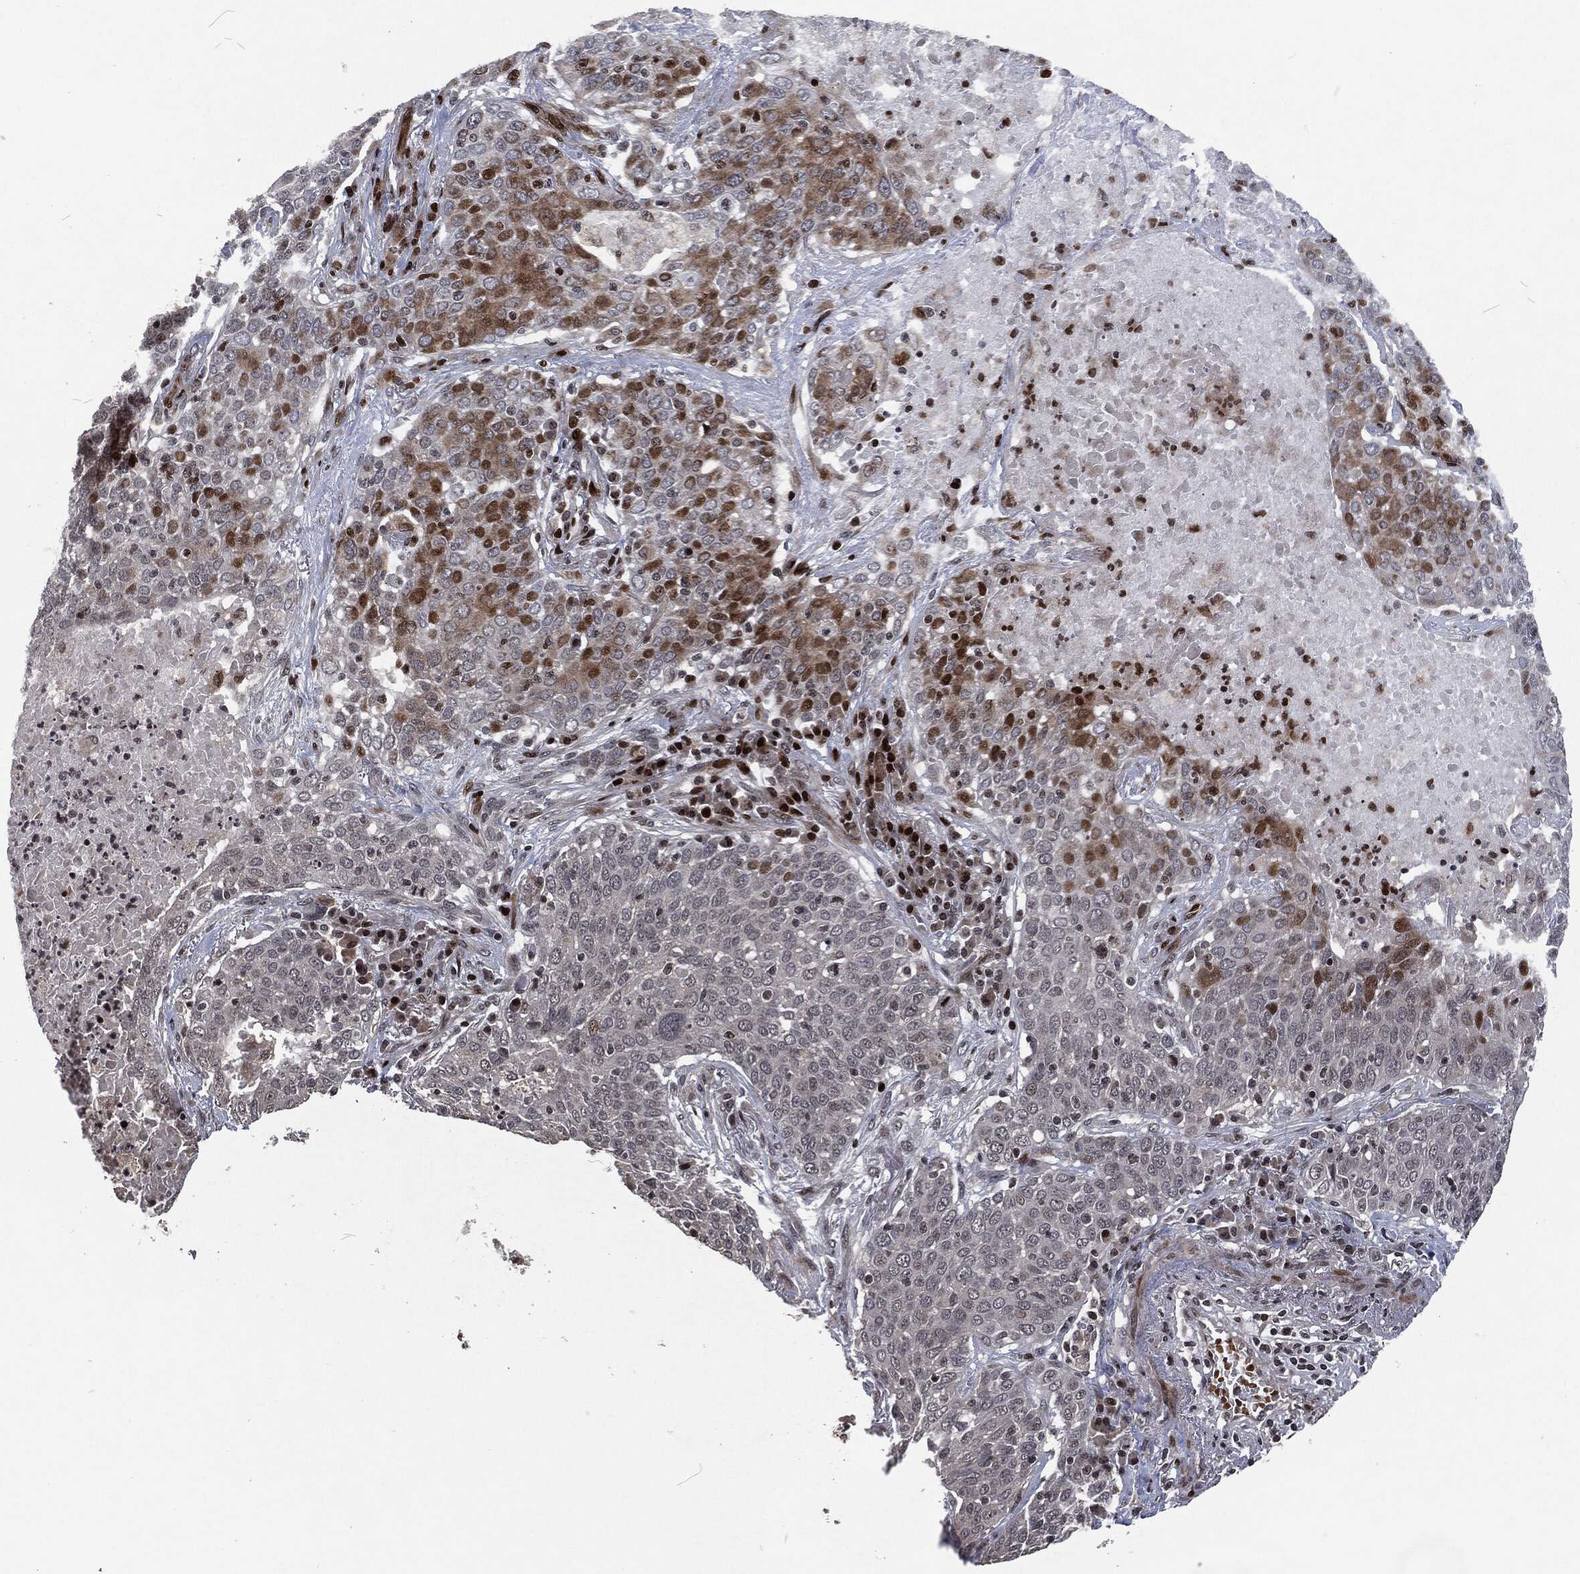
{"staining": {"intensity": "negative", "quantity": "none", "location": "none"}, "tissue": "lung cancer", "cell_type": "Tumor cells", "image_type": "cancer", "snomed": [{"axis": "morphology", "description": "Squamous cell carcinoma, NOS"}, {"axis": "topography", "description": "Lung"}], "caption": "Immunohistochemistry image of neoplastic tissue: human lung cancer (squamous cell carcinoma) stained with DAB (3,3'-diaminobenzidine) reveals no significant protein staining in tumor cells.", "gene": "EGFR", "patient": {"sex": "male", "age": 82}}